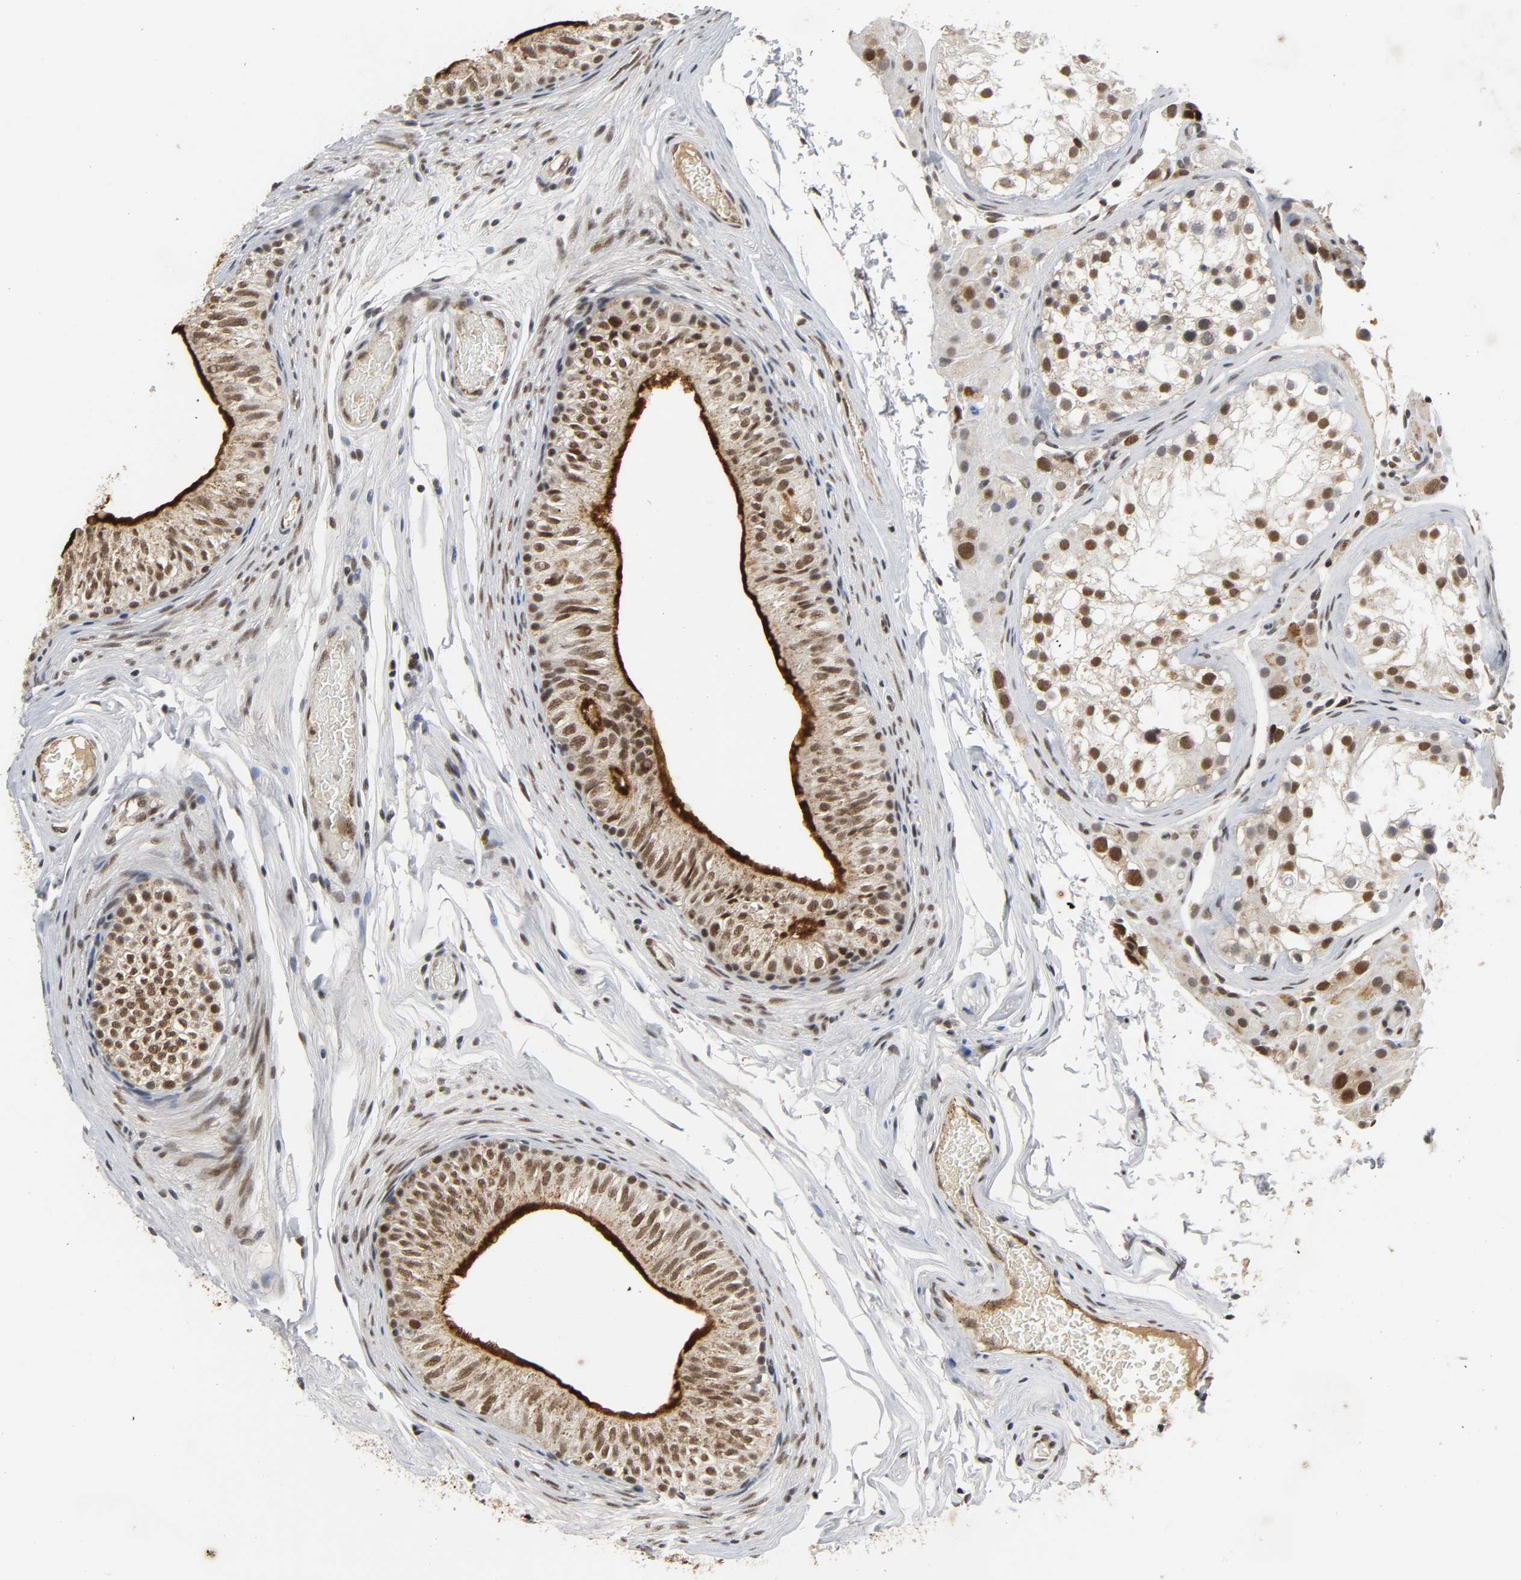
{"staining": {"intensity": "strong", "quantity": ">75%", "location": "cytoplasmic/membranous,nuclear"}, "tissue": "epididymis", "cell_type": "Glandular cells", "image_type": "normal", "snomed": [{"axis": "morphology", "description": "Normal tissue, NOS"}, {"axis": "topography", "description": "Testis"}, {"axis": "topography", "description": "Epididymis"}], "caption": "High-power microscopy captured an IHC photomicrograph of unremarkable epididymis, revealing strong cytoplasmic/membranous,nuclear staining in approximately >75% of glandular cells.", "gene": "NCOA6", "patient": {"sex": "male", "age": 36}}